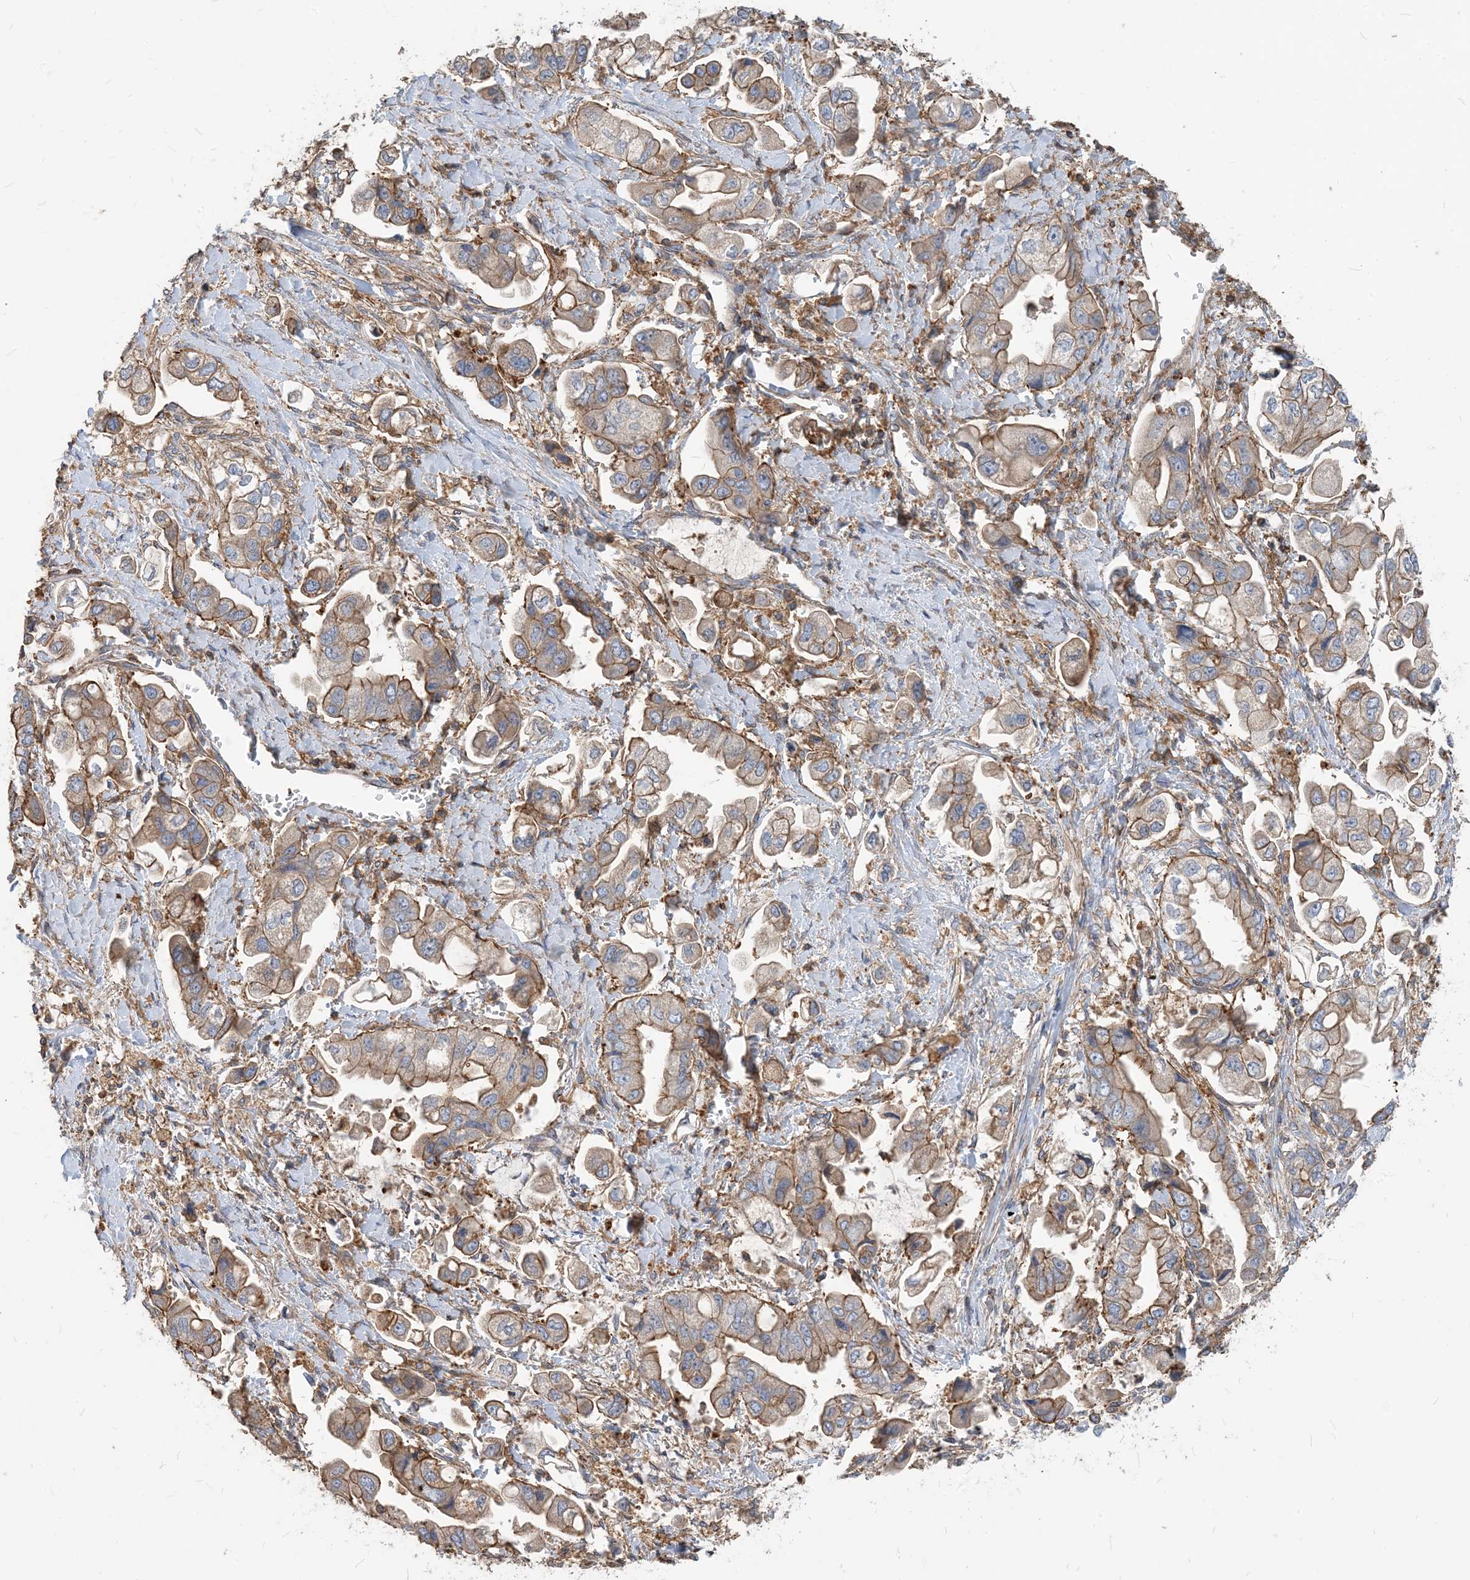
{"staining": {"intensity": "moderate", "quantity": "25%-75%", "location": "cytoplasmic/membranous"}, "tissue": "stomach cancer", "cell_type": "Tumor cells", "image_type": "cancer", "snomed": [{"axis": "morphology", "description": "Adenocarcinoma, NOS"}, {"axis": "topography", "description": "Stomach"}], "caption": "This photomicrograph exhibits immunohistochemistry staining of stomach cancer (adenocarcinoma), with medium moderate cytoplasmic/membranous positivity in approximately 25%-75% of tumor cells.", "gene": "PARVG", "patient": {"sex": "male", "age": 62}}